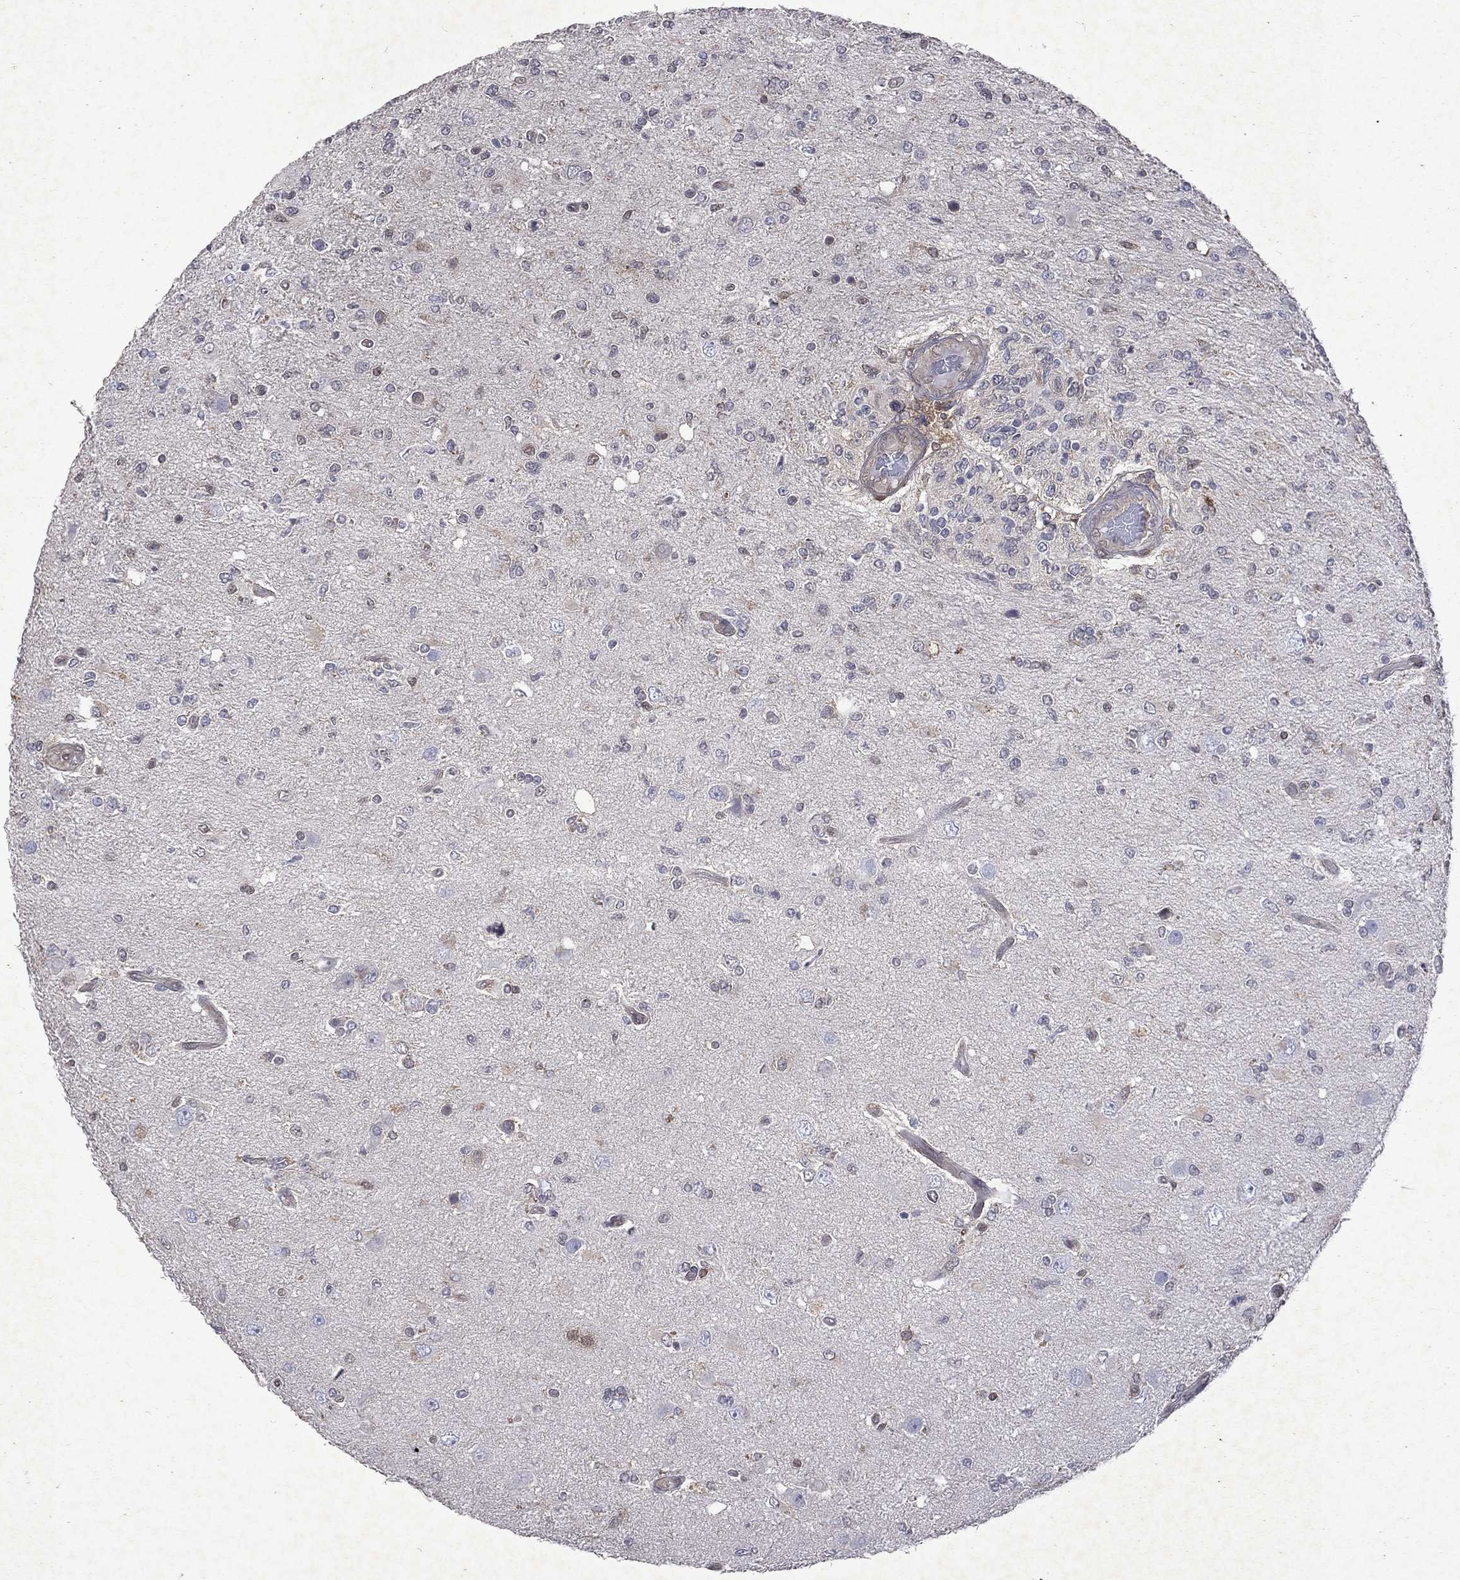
{"staining": {"intensity": "negative", "quantity": "none", "location": "none"}, "tissue": "glioma", "cell_type": "Tumor cells", "image_type": "cancer", "snomed": [{"axis": "morphology", "description": "Glioma, malignant, High grade"}, {"axis": "topography", "description": "Cerebral cortex"}], "caption": "Immunohistochemistry of glioma shows no expression in tumor cells.", "gene": "MTAP", "patient": {"sex": "male", "age": 70}}